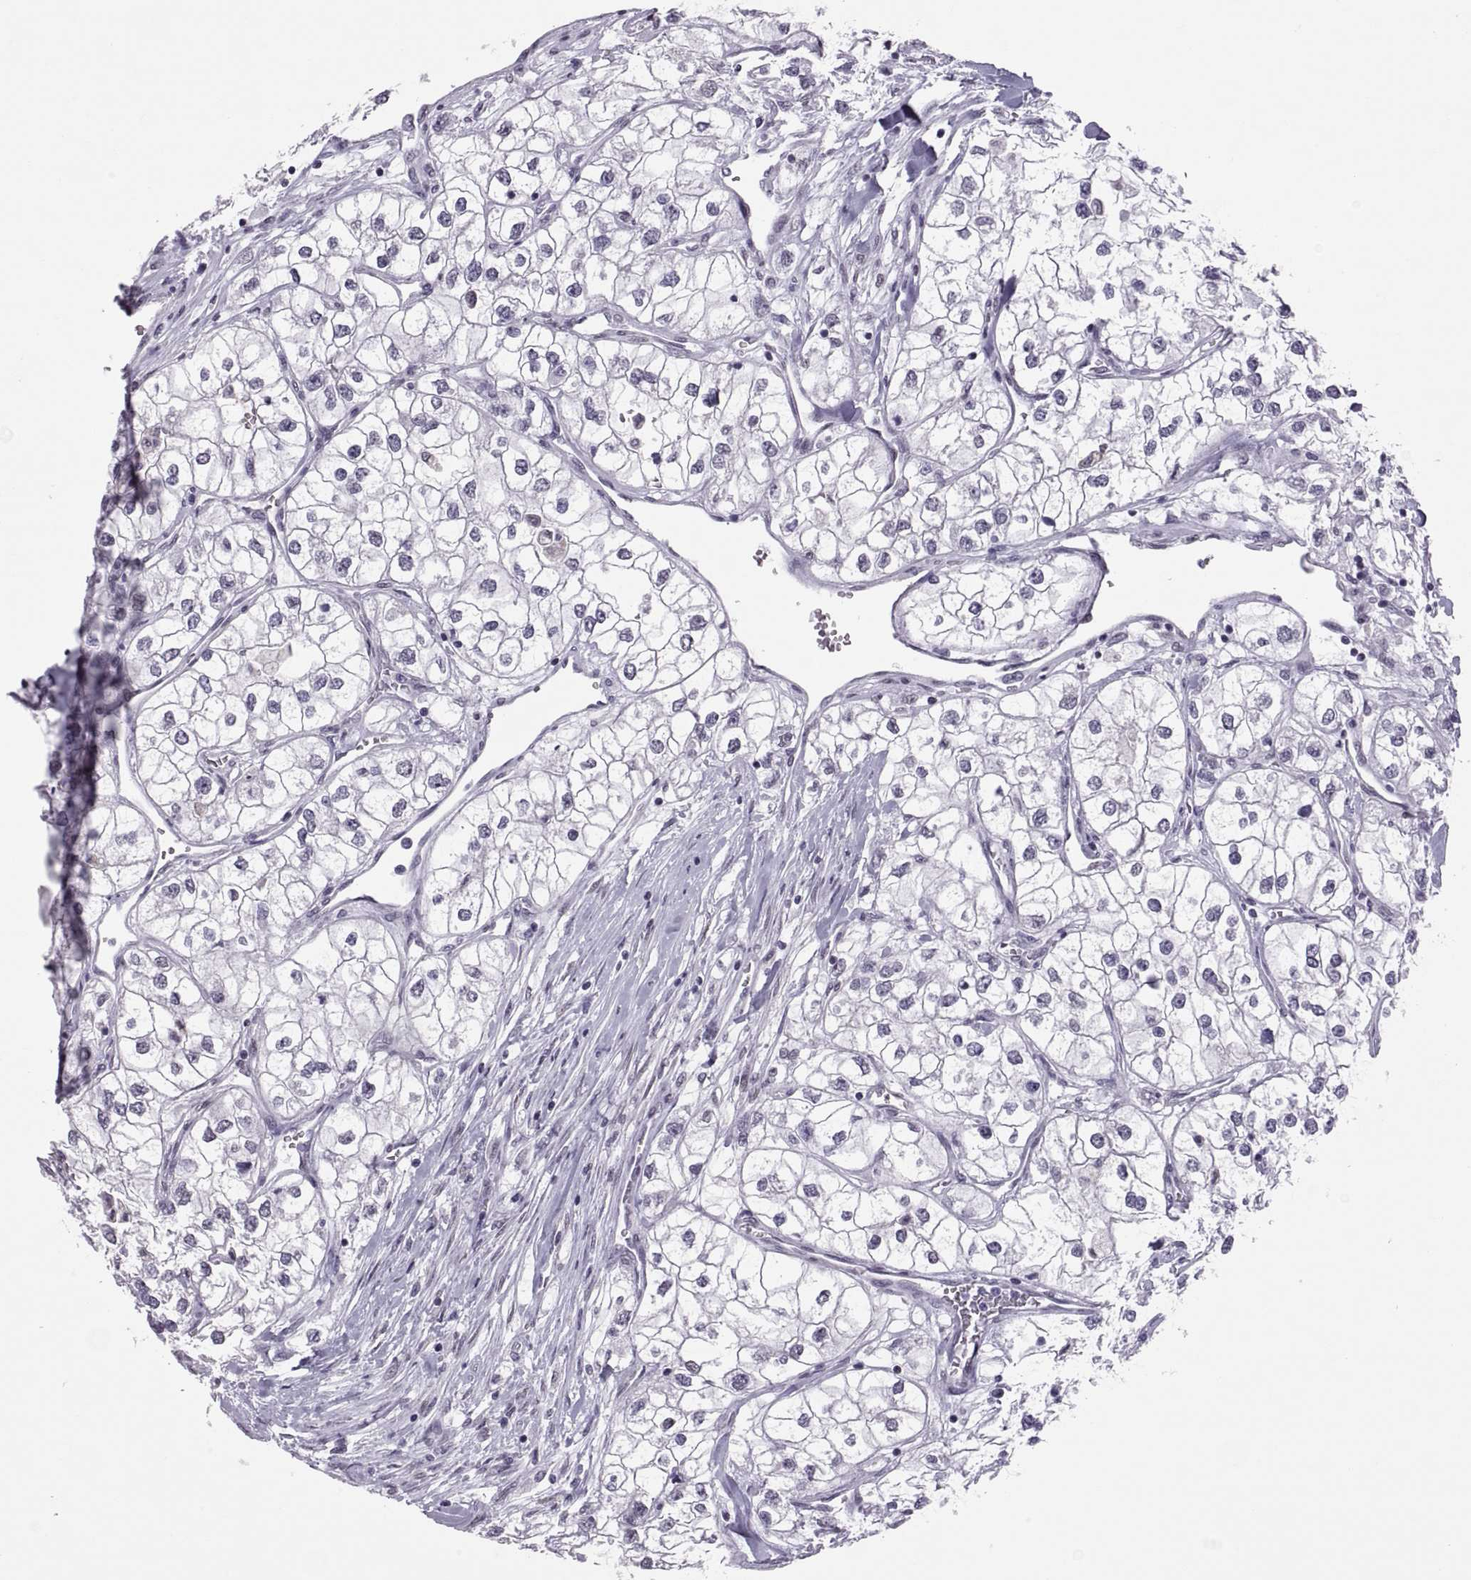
{"staining": {"intensity": "negative", "quantity": "none", "location": "none"}, "tissue": "renal cancer", "cell_type": "Tumor cells", "image_type": "cancer", "snomed": [{"axis": "morphology", "description": "Adenocarcinoma, NOS"}, {"axis": "topography", "description": "Kidney"}], "caption": "Renal cancer was stained to show a protein in brown. There is no significant expression in tumor cells.", "gene": "KRT77", "patient": {"sex": "male", "age": 59}}